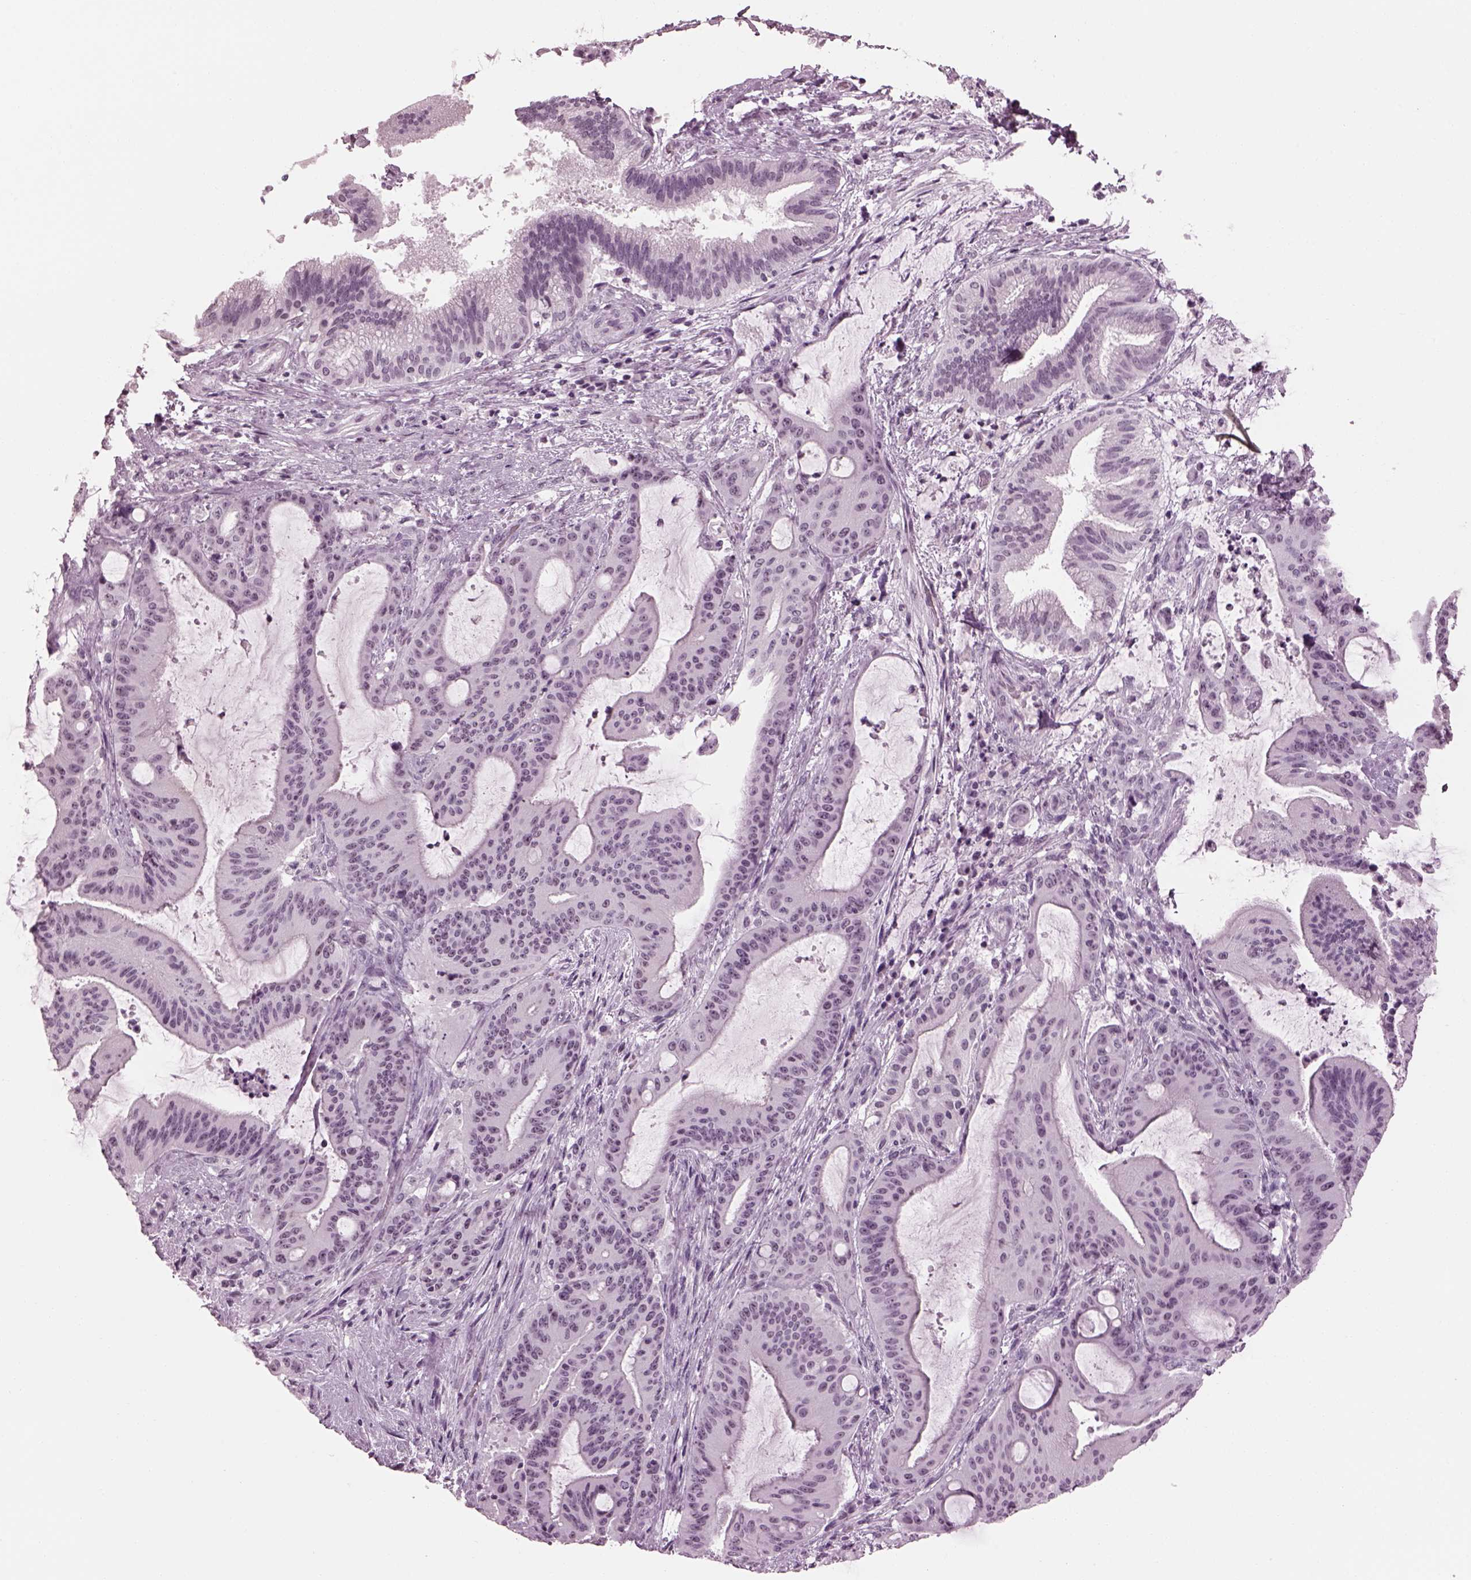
{"staining": {"intensity": "weak", "quantity": "<25%", "location": "nuclear"}, "tissue": "liver cancer", "cell_type": "Tumor cells", "image_type": "cancer", "snomed": [{"axis": "morphology", "description": "Cholangiocarcinoma"}, {"axis": "topography", "description": "Liver"}], "caption": "High magnification brightfield microscopy of liver cholangiocarcinoma stained with DAB (3,3'-diaminobenzidine) (brown) and counterstained with hematoxylin (blue): tumor cells show no significant staining.", "gene": "ADGRG2", "patient": {"sex": "female", "age": 73}}